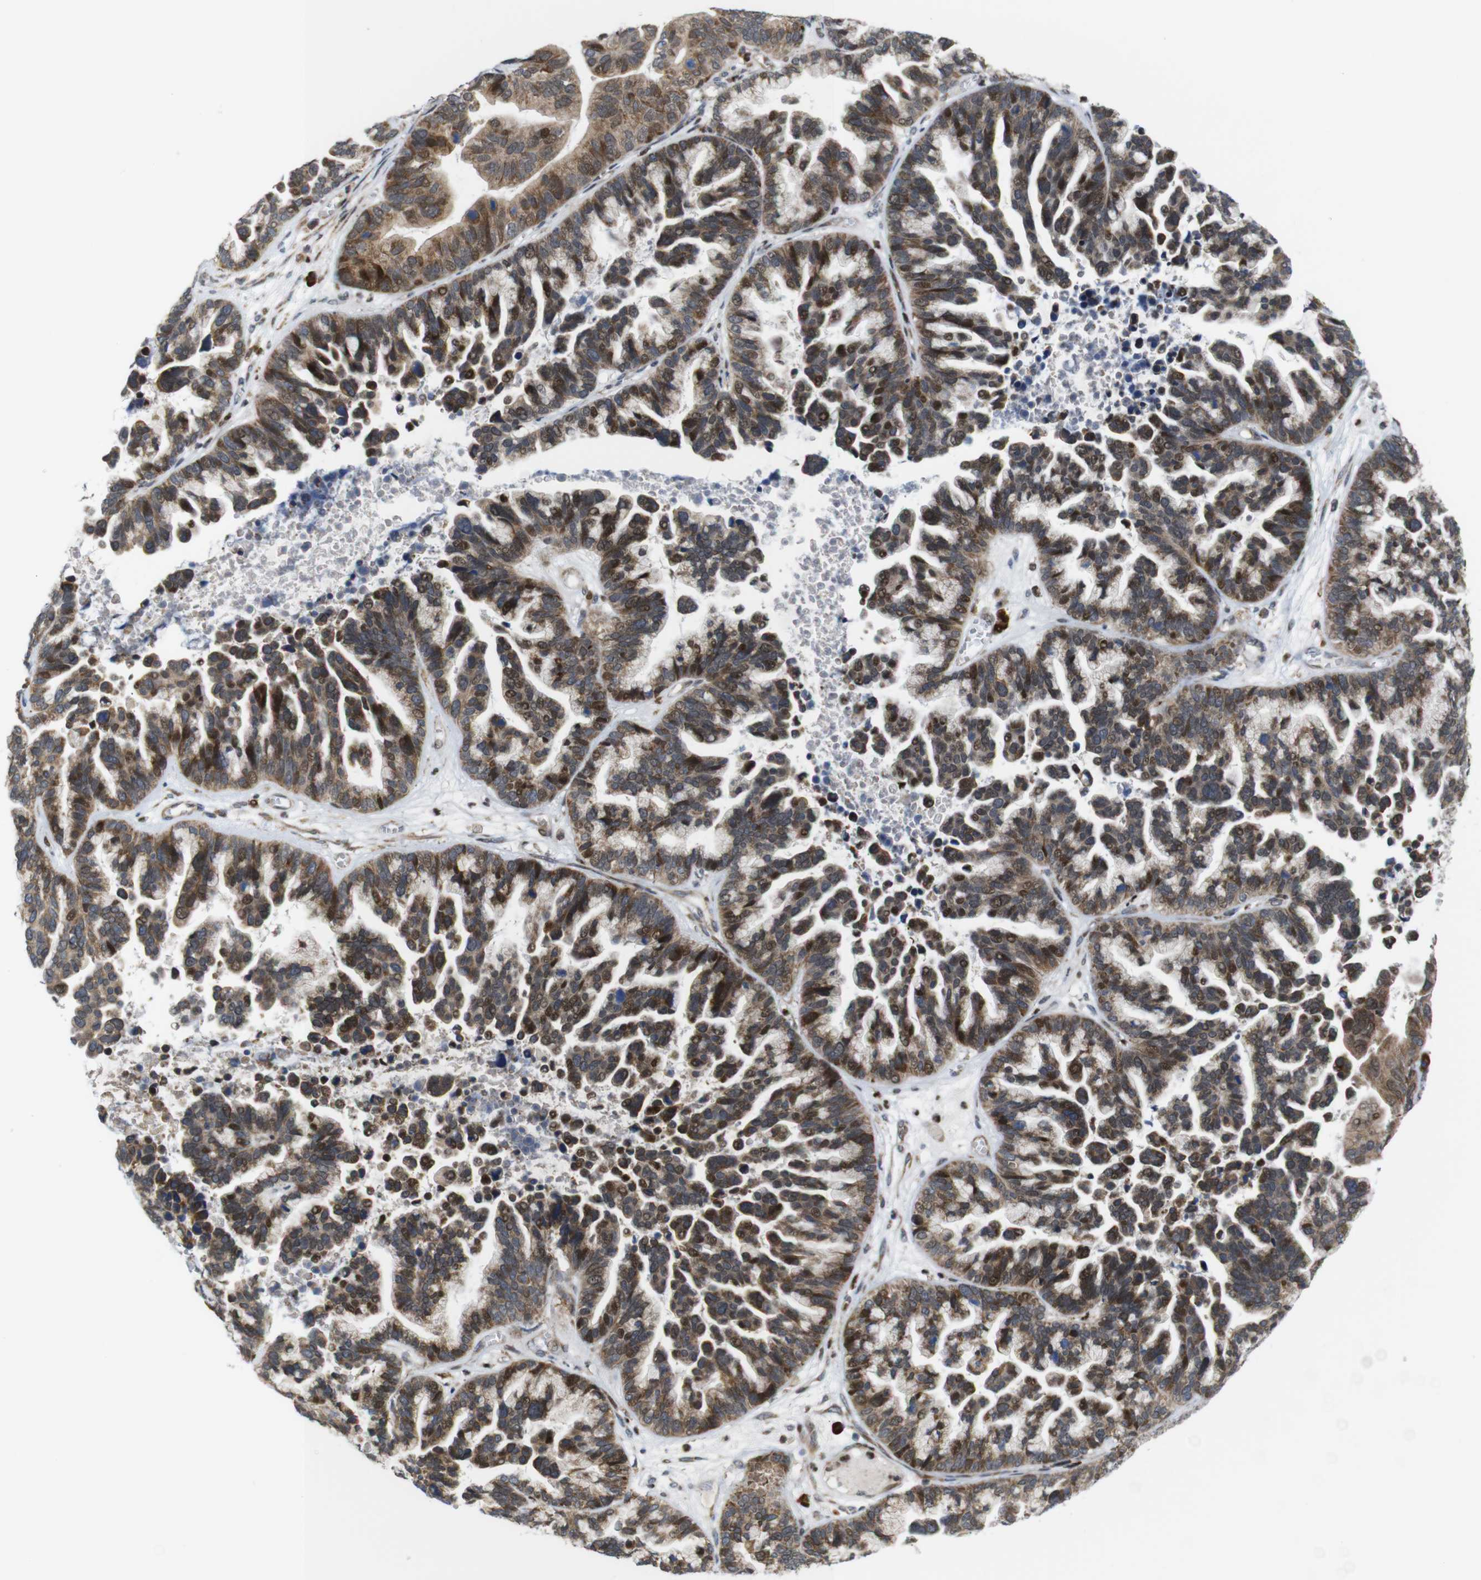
{"staining": {"intensity": "moderate", "quantity": ">75%", "location": "cytoplasmic/membranous,nuclear"}, "tissue": "ovarian cancer", "cell_type": "Tumor cells", "image_type": "cancer", "snomed": [{"axis": "morphology", "description": "Cystadenocarcinoma, serous, NOS"}, {"axis": "topography", "description": "Ovary"}], "caption": "Brown immunohistochemical staining in serous cystadenocarcinoma (ovarian) reveals moderate cytoplasmic/membranous and nuclear positivity in about >75% of tumor cells.", "gene": "PTPN1", "patient": {"sex": "female", "age": 56}}